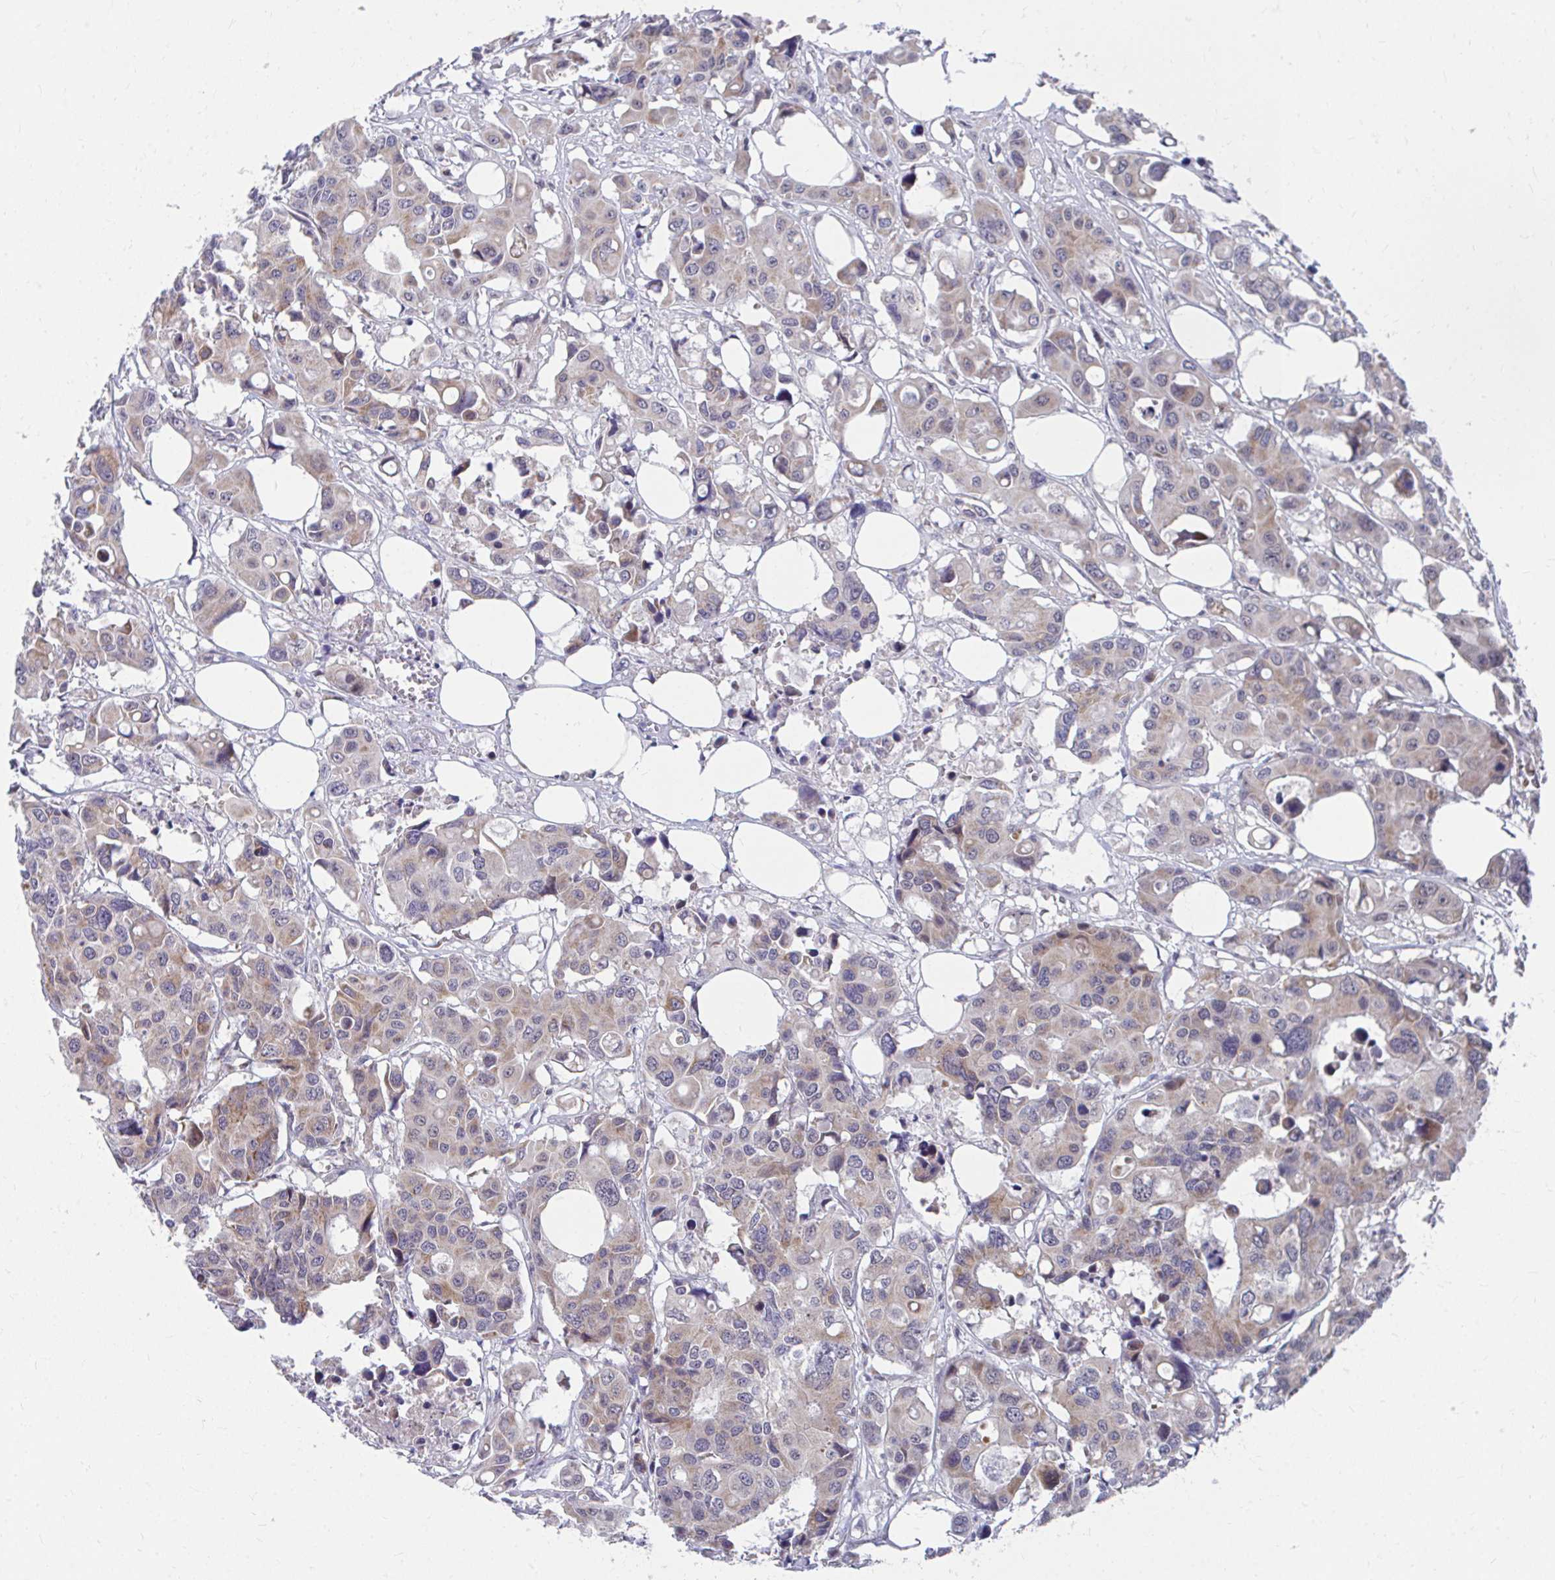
{"staining": {"intensity": "weak", "quantity": "25%-75%", "location": "cytoplasmic/membranous"}, "tissue": "colorectal cancer", "cell_type": "Tumor cells", "image_type": "cancer", "snomed": [{"axis": "morphology", "description": "Adenocarcinoma, NOS"}, {"axis": "topography", "description": "Colon"}], "caption": "DAB (3,3'-diaminobenzidine) immunohistochemical staining of human adenocarcinoma (colorectal) demonstrates weak cytoplasmic/membranous protein expression in approximately 25%-75% of tumor cells.", "gene": "PEX3", "patient": {"sex": "male", "age": 77}}